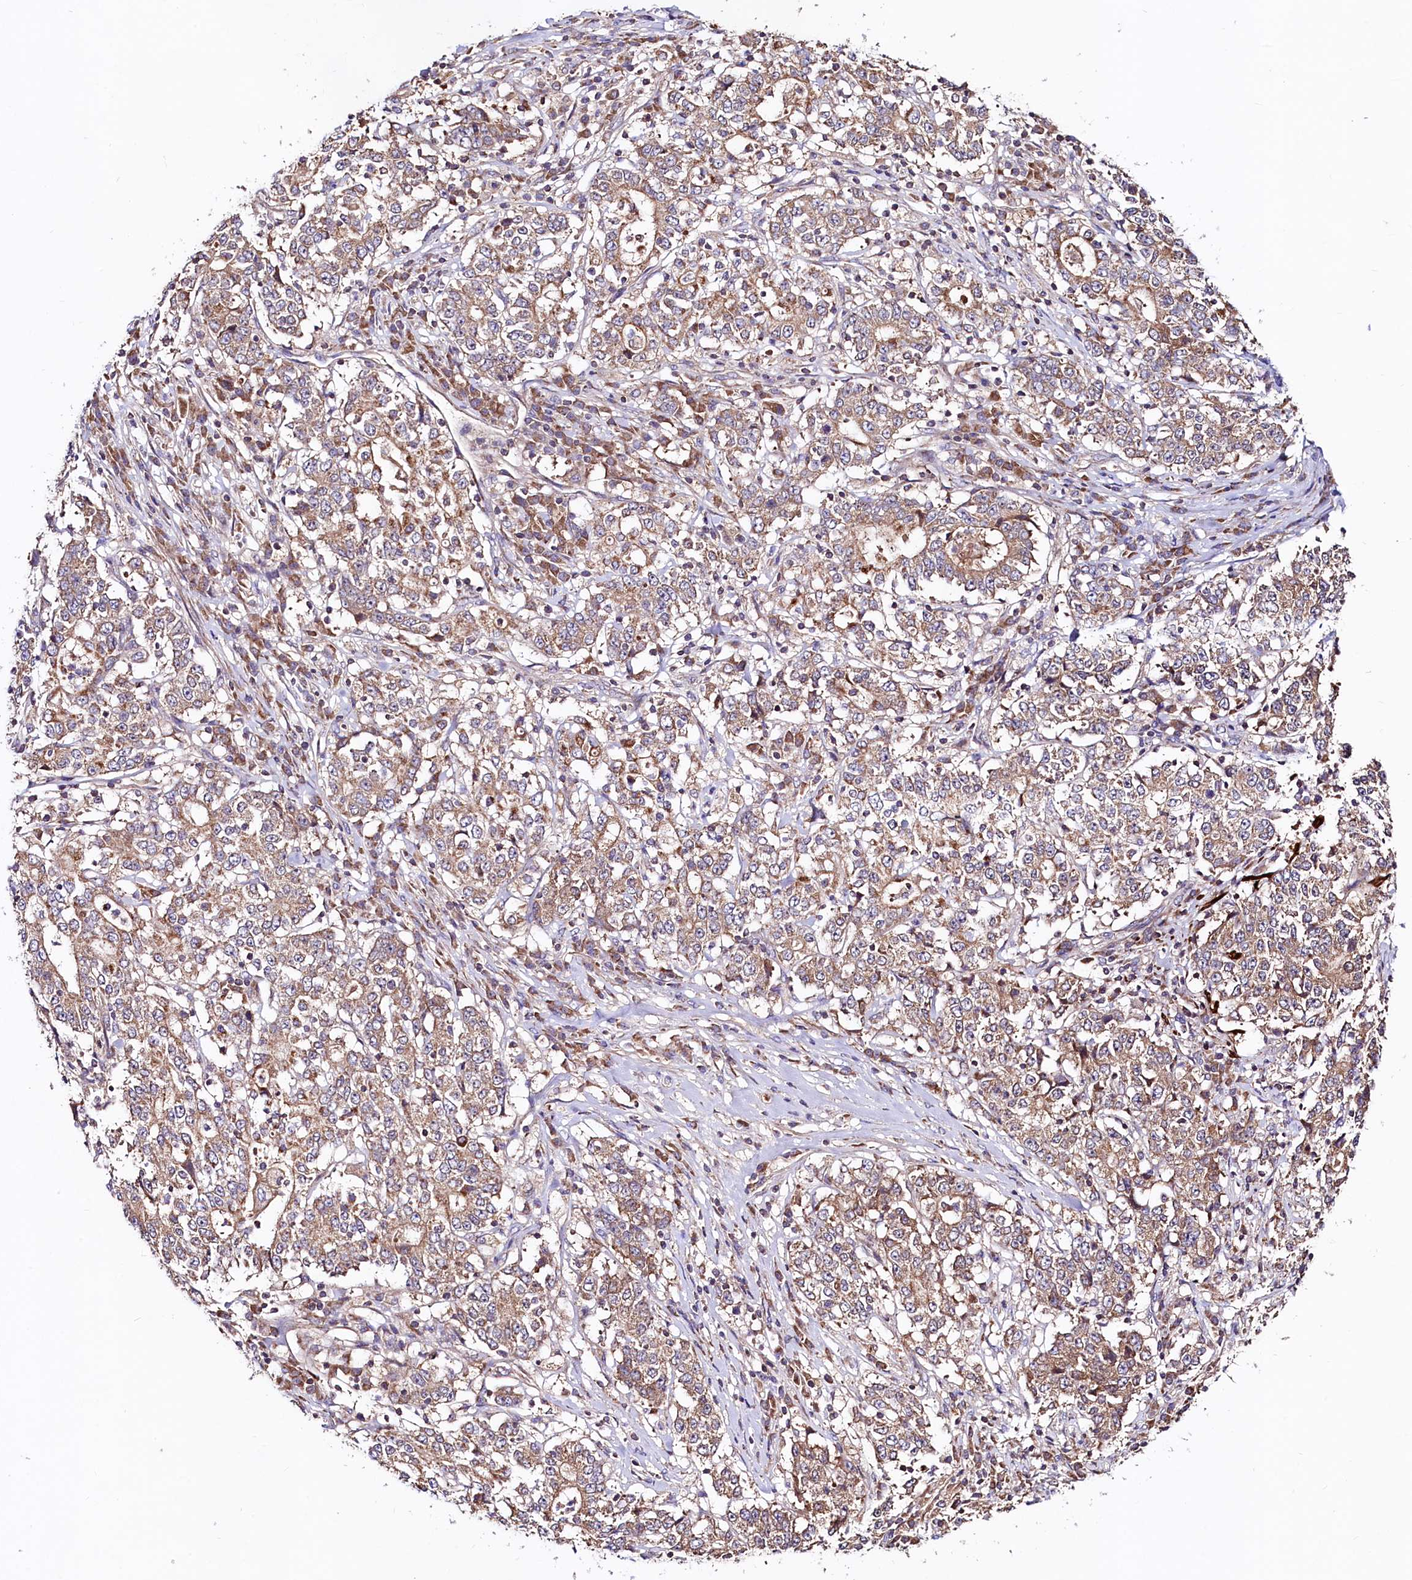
{"staining": {"intensity": "weak", "quantity": ">75%", "location": "cytoplasmic/membranous"}, "tissue": "stomach cancer", "cell_type": "Tumor cells", "image_type": "cancer", "snomed": [{"axis": "morphology", "description": "Adenocarcinoma, NOS"}, {"axis": "topography", "description": "Stomach"}], "caption": "Human stomach cancer (adenocarcinoma) stained with a brown dye displays weak cytoplasmic/membranous positive expression in approximately >75% of tumor cells.", "gene": "CIAO3", "patient": {"sex": "male", "age": 59}}